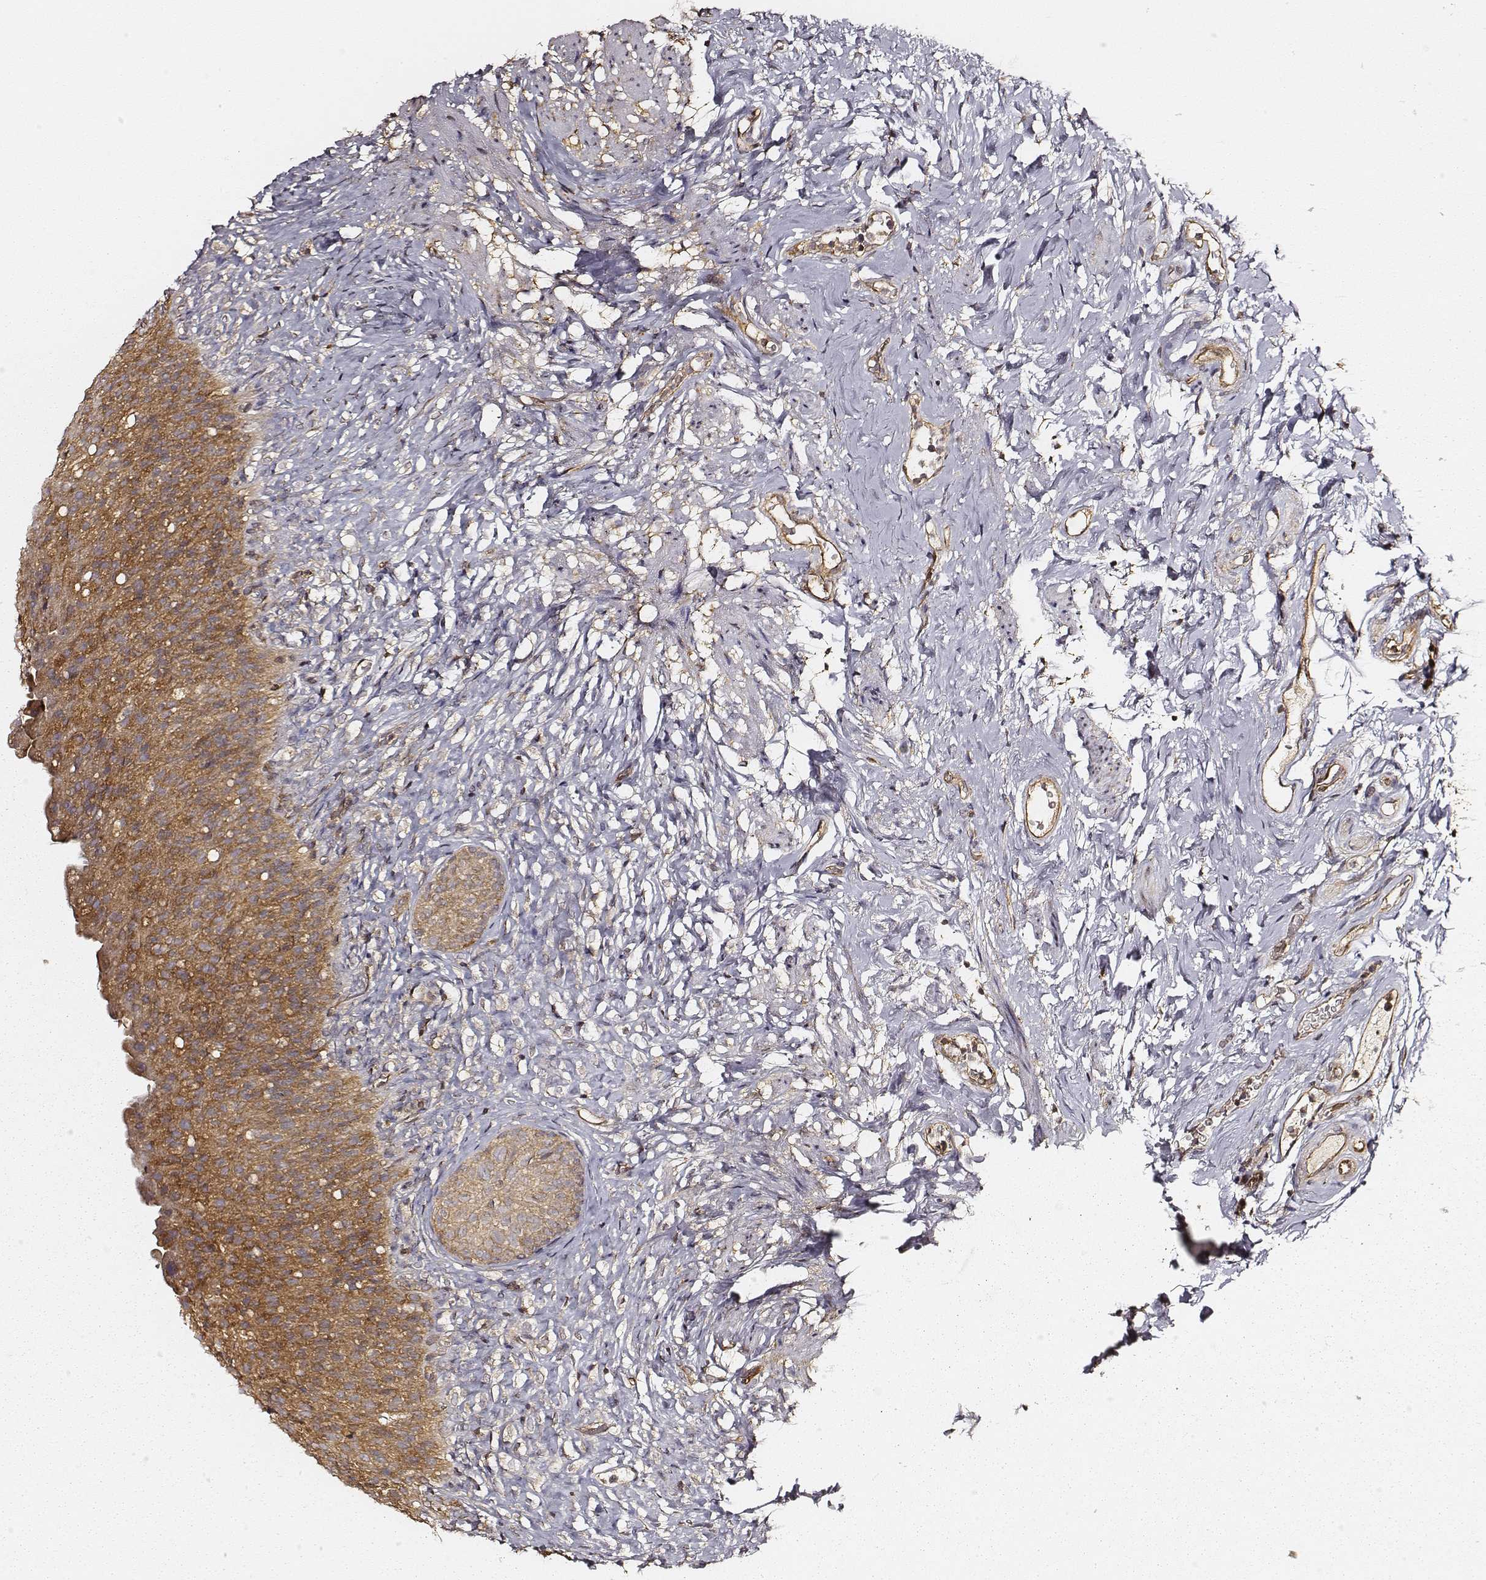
{"staining": {"intensity": "strong", "quantity": ">75%", "location": "cytoplasmic/membranous"}, "tissue": "urinary bladder", "cell_type": "Urothelial cells", "image_type": "normal", "snomed": [{"axis": "morphology", "description": "Normal tissue, NOS"}, {"axis": "topography", "description": "Urinary bladder"}], "caption": "DAB immunohistochemical staining of benign human urinary bladder demonstrates strong cytoplasmic/membranous protein staining in approximately >75% of urothelial cells.", "gene": "CARS1", "patient": {"sex": "male", "age": 76}}